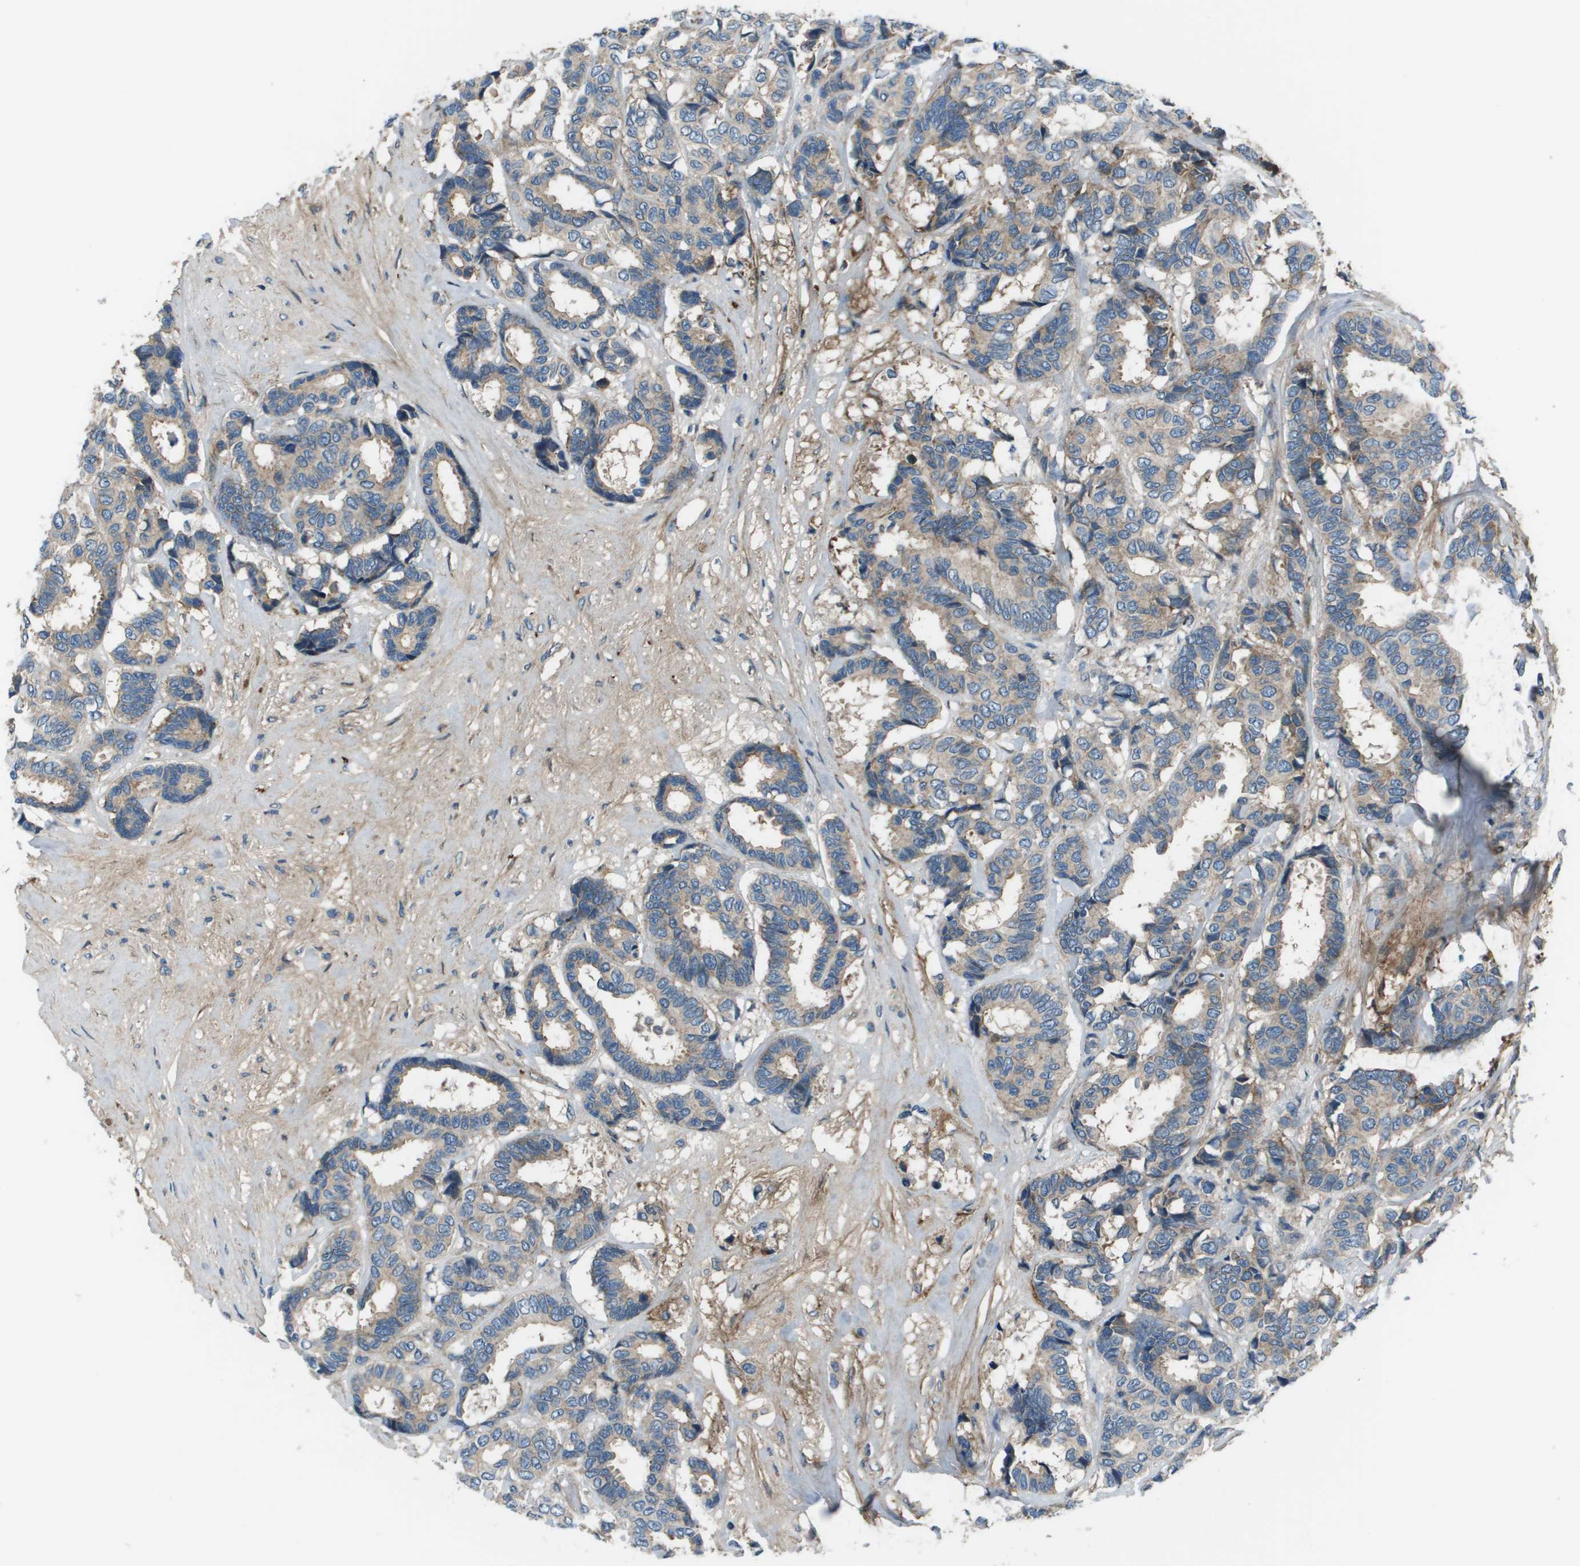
{"staining": {"intensity": "weak", "quantity": "25%-75%", "location": "cytoplasmic/membranous"}, "tissue": "breast cancer", "cell_type": "Tumor cells", "image_type": "cancer", "snomed": [{"axis": "morphology", "description": "Duct carcinoma"}, {"axis": "topography", "description": "Breast"}], "caption": "An immunohistochemistry photomicrograph of neoplastic tissue is shown. Protein staining in brown highlights weak cytoplasmic/membranous positivity in breast invasive ductal carcinoma within tumor cells.", "gene": "PCOLCE", "patient": {"sex": "female", "age": 87}}